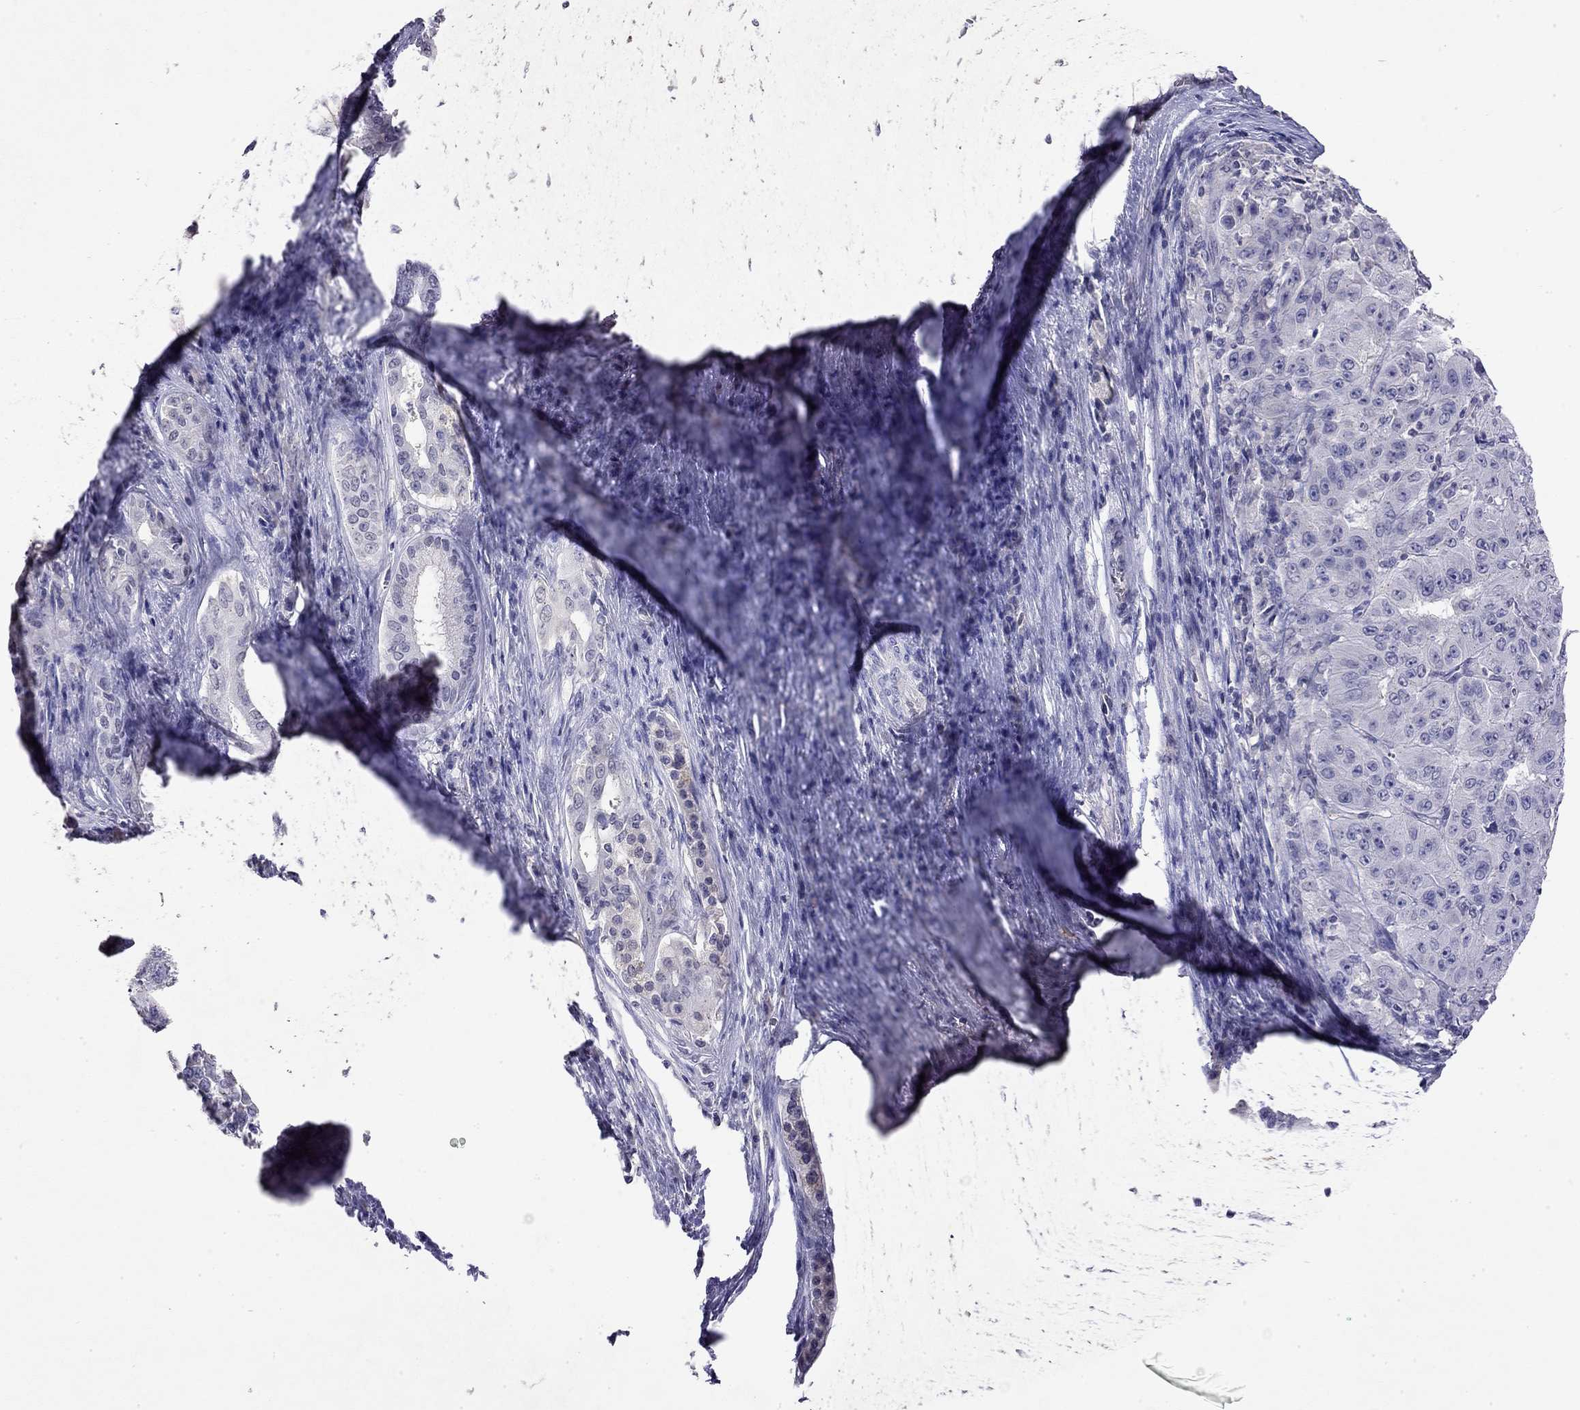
{"staining": {"intensity": "negative", "quantity": "none", "location": "none"}, "tissue": "pancreatic cancer", "cell_type": "Tumor cells", "image_type": "cancer", "snomed": [{"axis": "morphology", "description": "Adenocarcinoma, NOS"}, {"axis": "topography", "description": "Pancreas"}], "caption": "Tumor cells show no significant protein expression in pancreatic adenocarcinoma. (Immunohistochemistry (ihc), brightfield microscopy, high magnification).", "gene": "WNK3", "patient": {"sex": "male", "age": 63}}